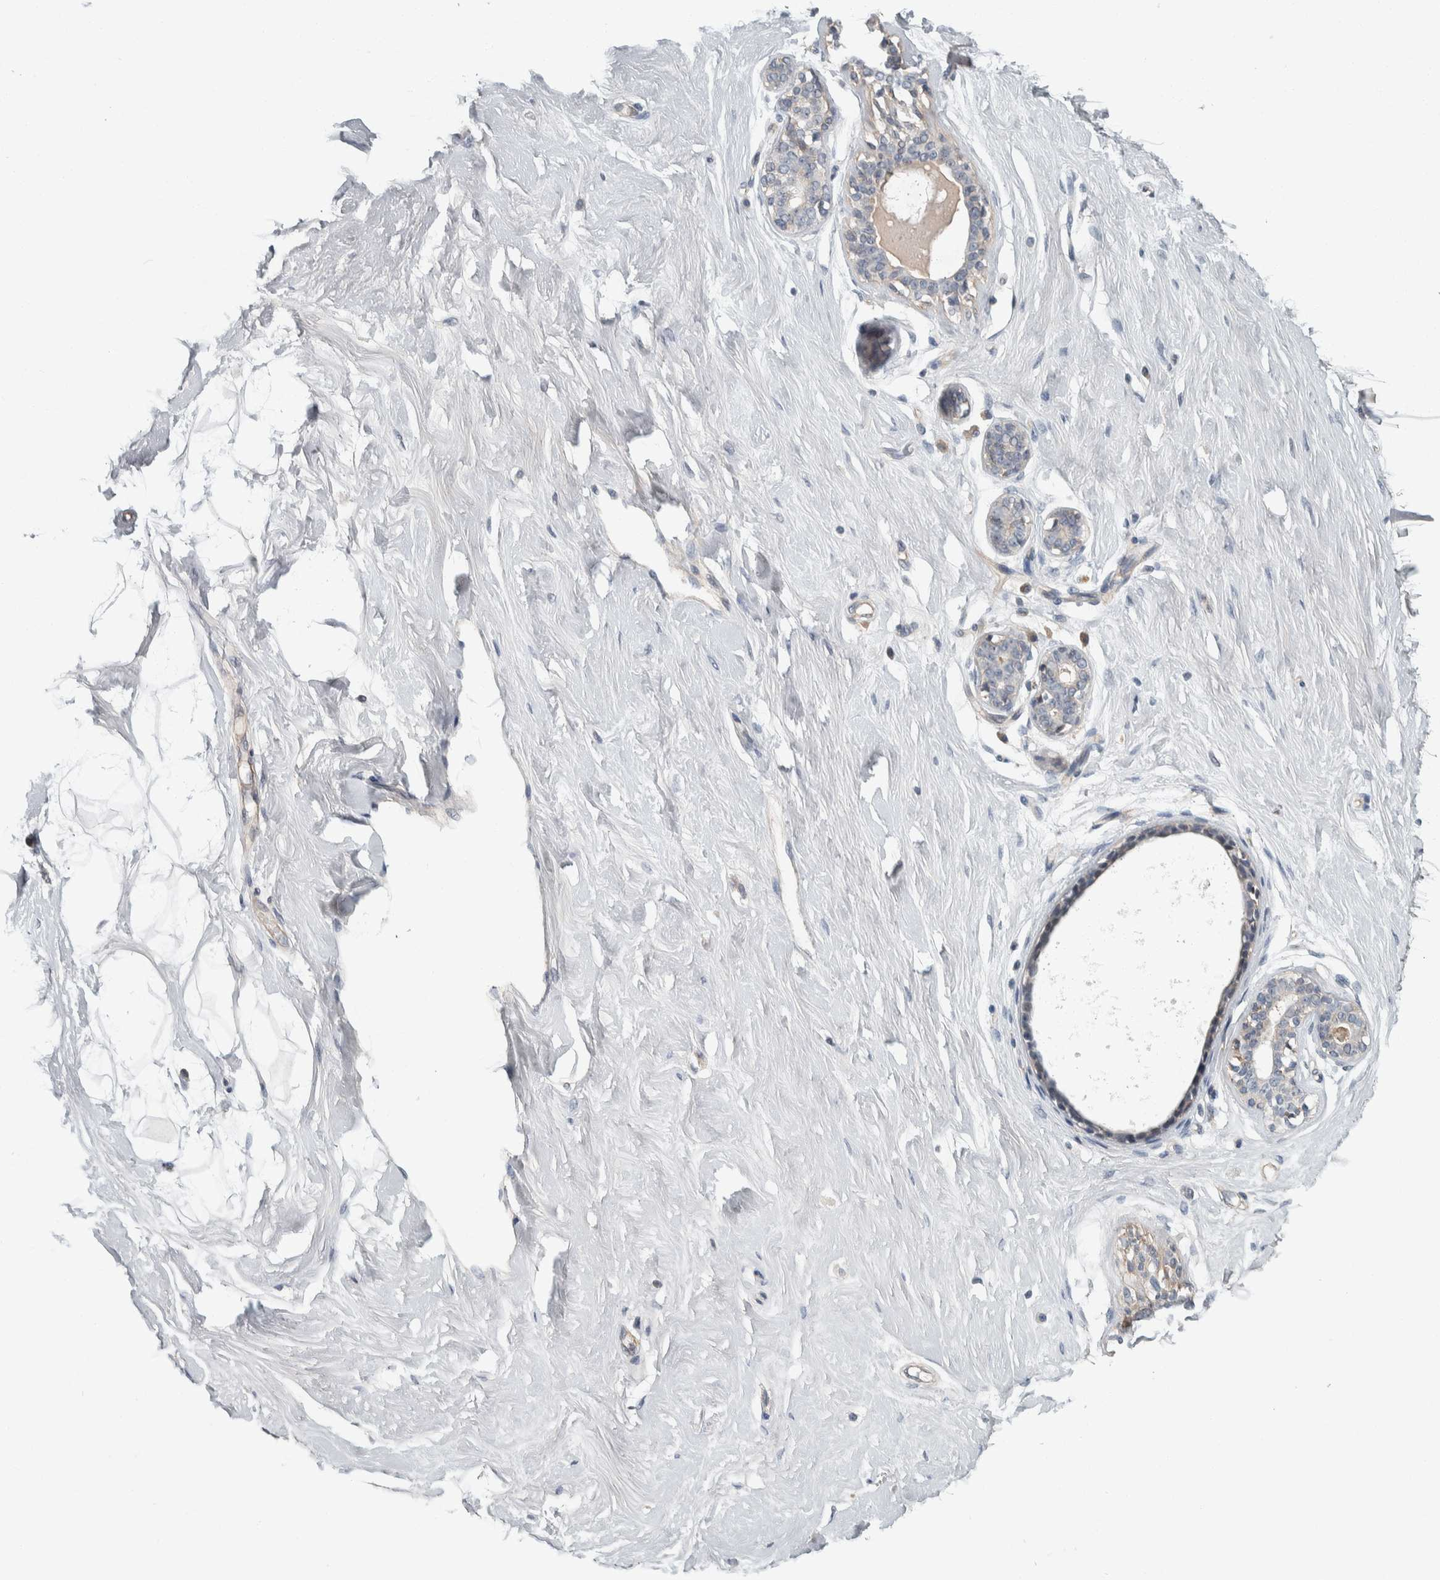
{"staining": {"intensity": "negative", "quantity": "none", "location": "none"}, "tissue": "breast", "cell_type": "Adipocytes", "image_type": "normal", "snomed": [{"axis": "morphology", "description": "Normal tissue, NOS"}, {"axis": "topography", "description": "Breast"}], "caption": "High power microscopy histopathology image of an IHC micrograph of unremarkable breast, revealing no significant staining in adipocytes.", "gene": "KCNJ3", "patient": {"sex": "female", "age": 23}}